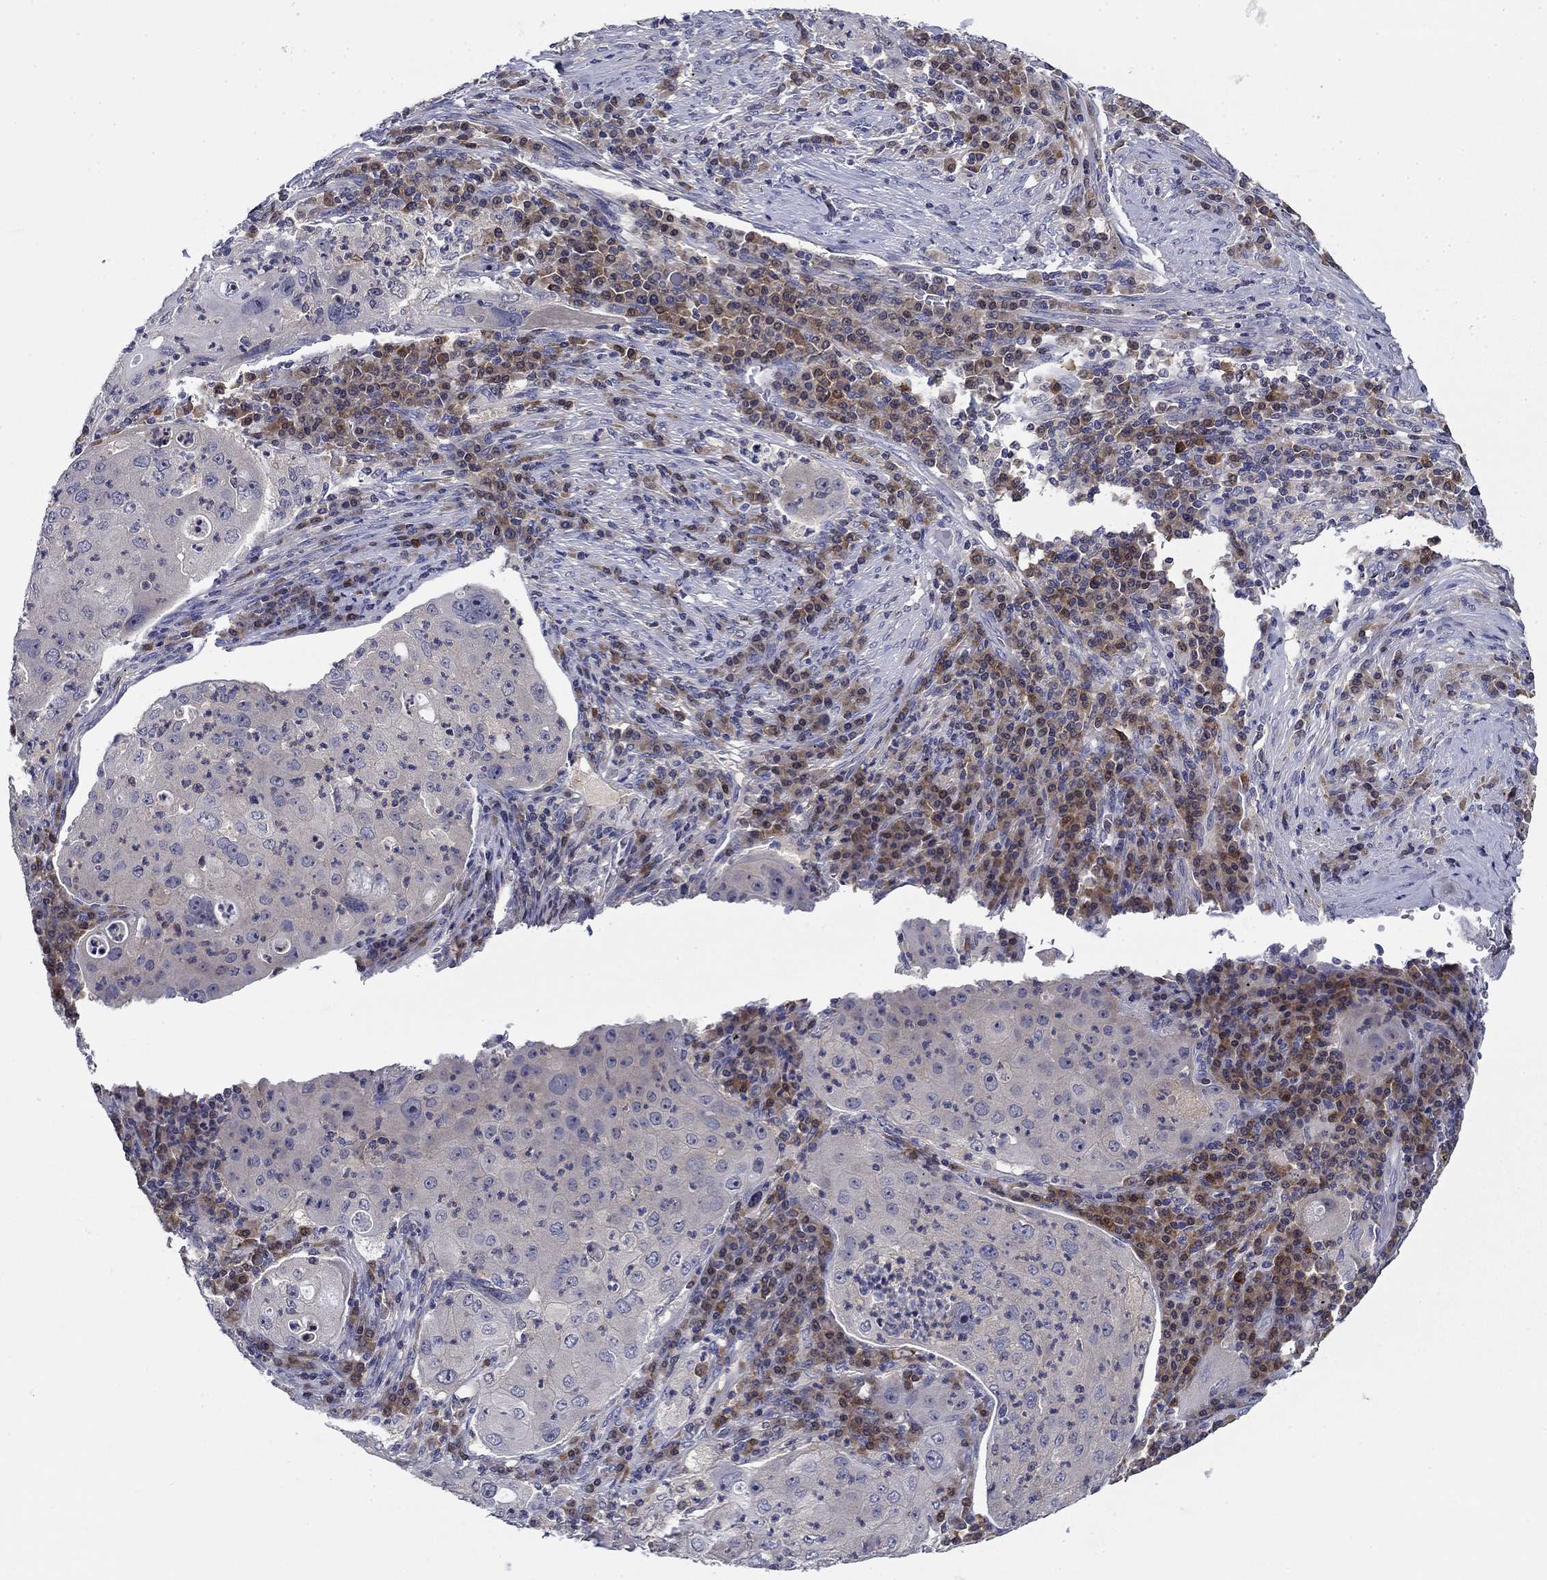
{"staining": {"intensity": "negative", "quantity": "none", "location": "none"}, "tissue": "lung cancer", "cell_type": "Tumor cells", "image_type": "cancer", "snomed": [{"axis": "morphology", "description": "Squamous cell carcinoma, NOS"}, {"axis": "topography", "description": "Lung"}], "caption": "This is an immunohistochemistry micrograph of lung squamous cell carcinoma. There is no positivity in tumor cells.", "gene": "POU2F2", "patient": {"sex": "female", "age": 59}}